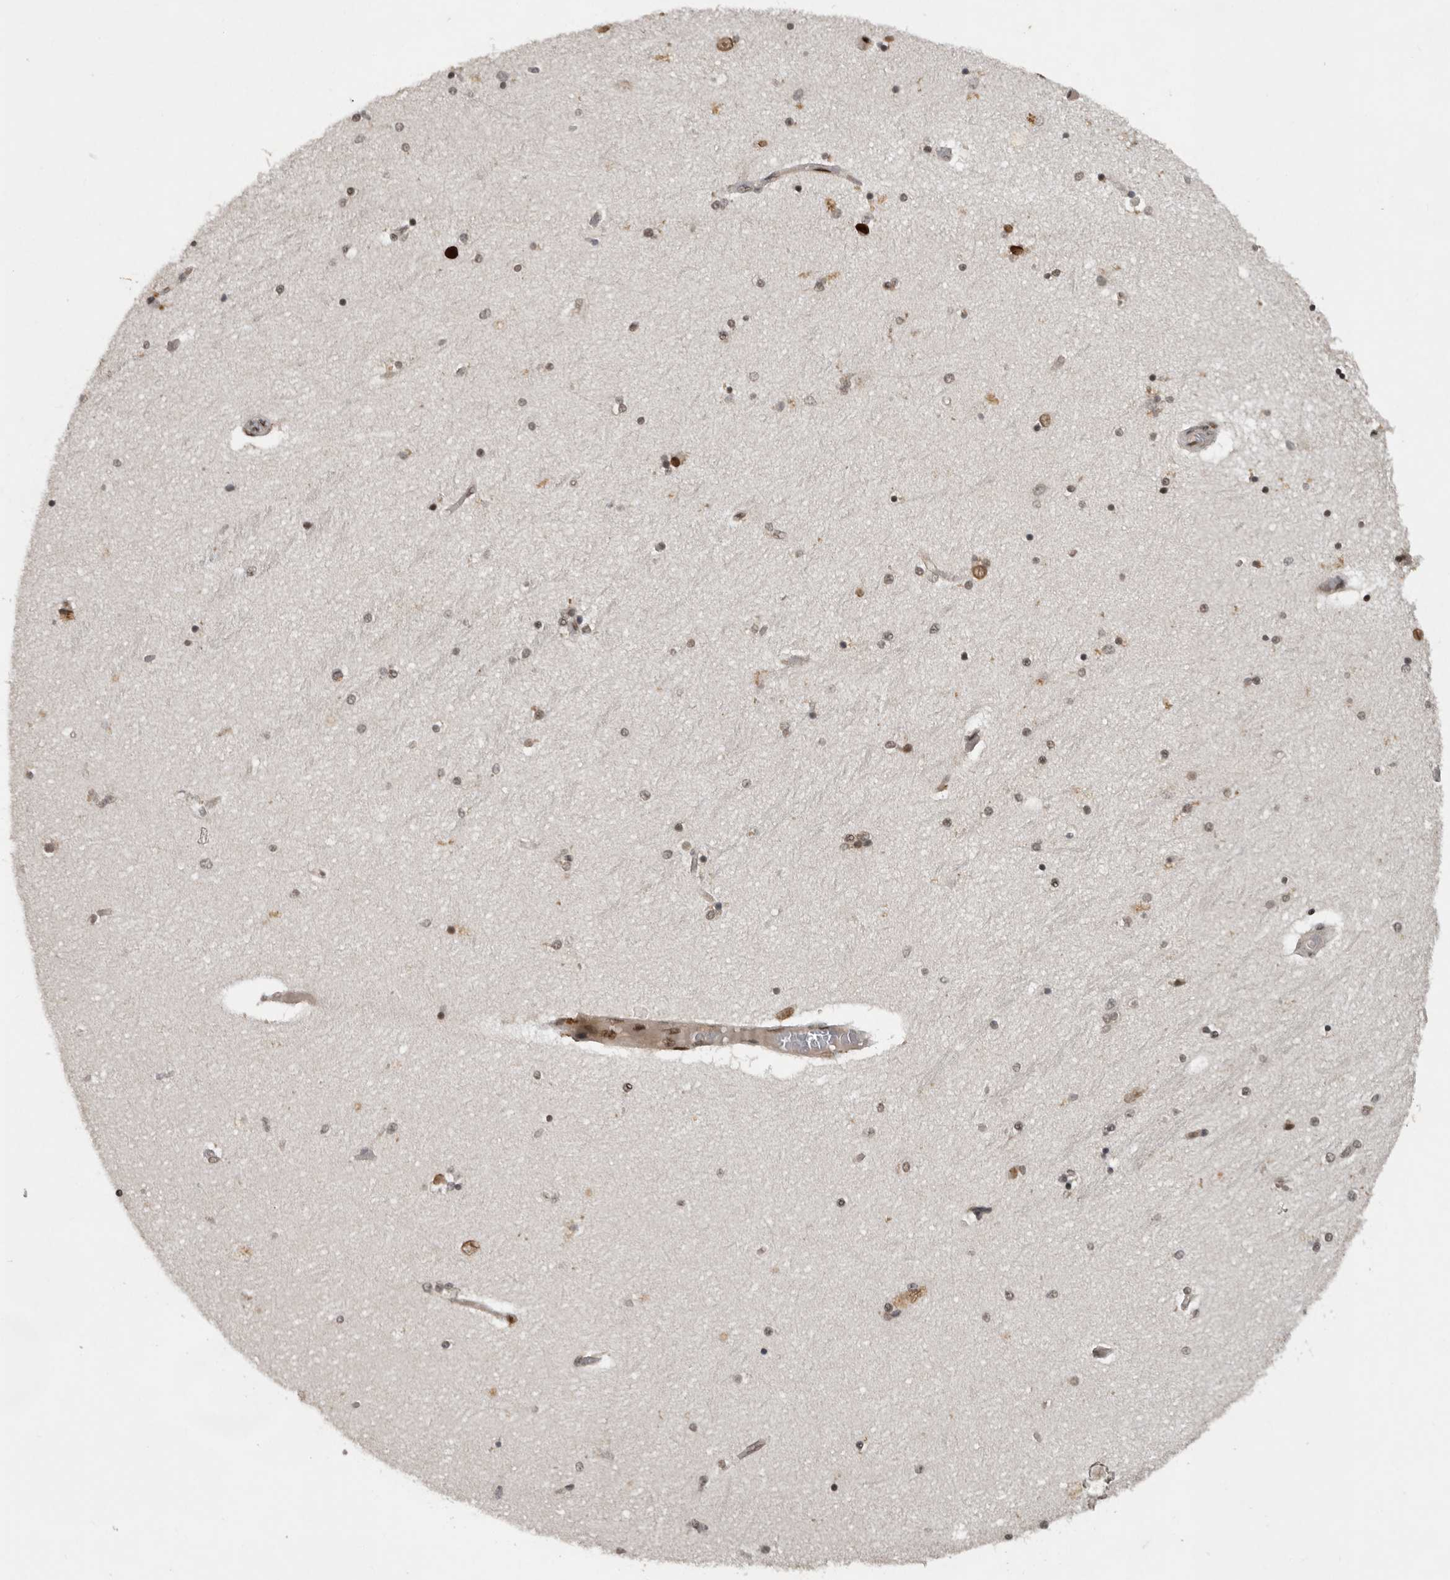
{"staining": {"intensity": "negative", "quantity": "none", "location": "none"}, "tissue": "hippocampus", "cell_type": "Glial cells", "image_type": "normal", "snomed": [{"axis": "morphology", "description": "Normal tissue, NOS"}, {"axis": "topography", "description": "Hippocampus"}], "caption": "The photomicrograph reveals no significant staining in glial cells of hippocampus.", "gene": "CDC27", "patient": {"sex": "female", "age": 54}}